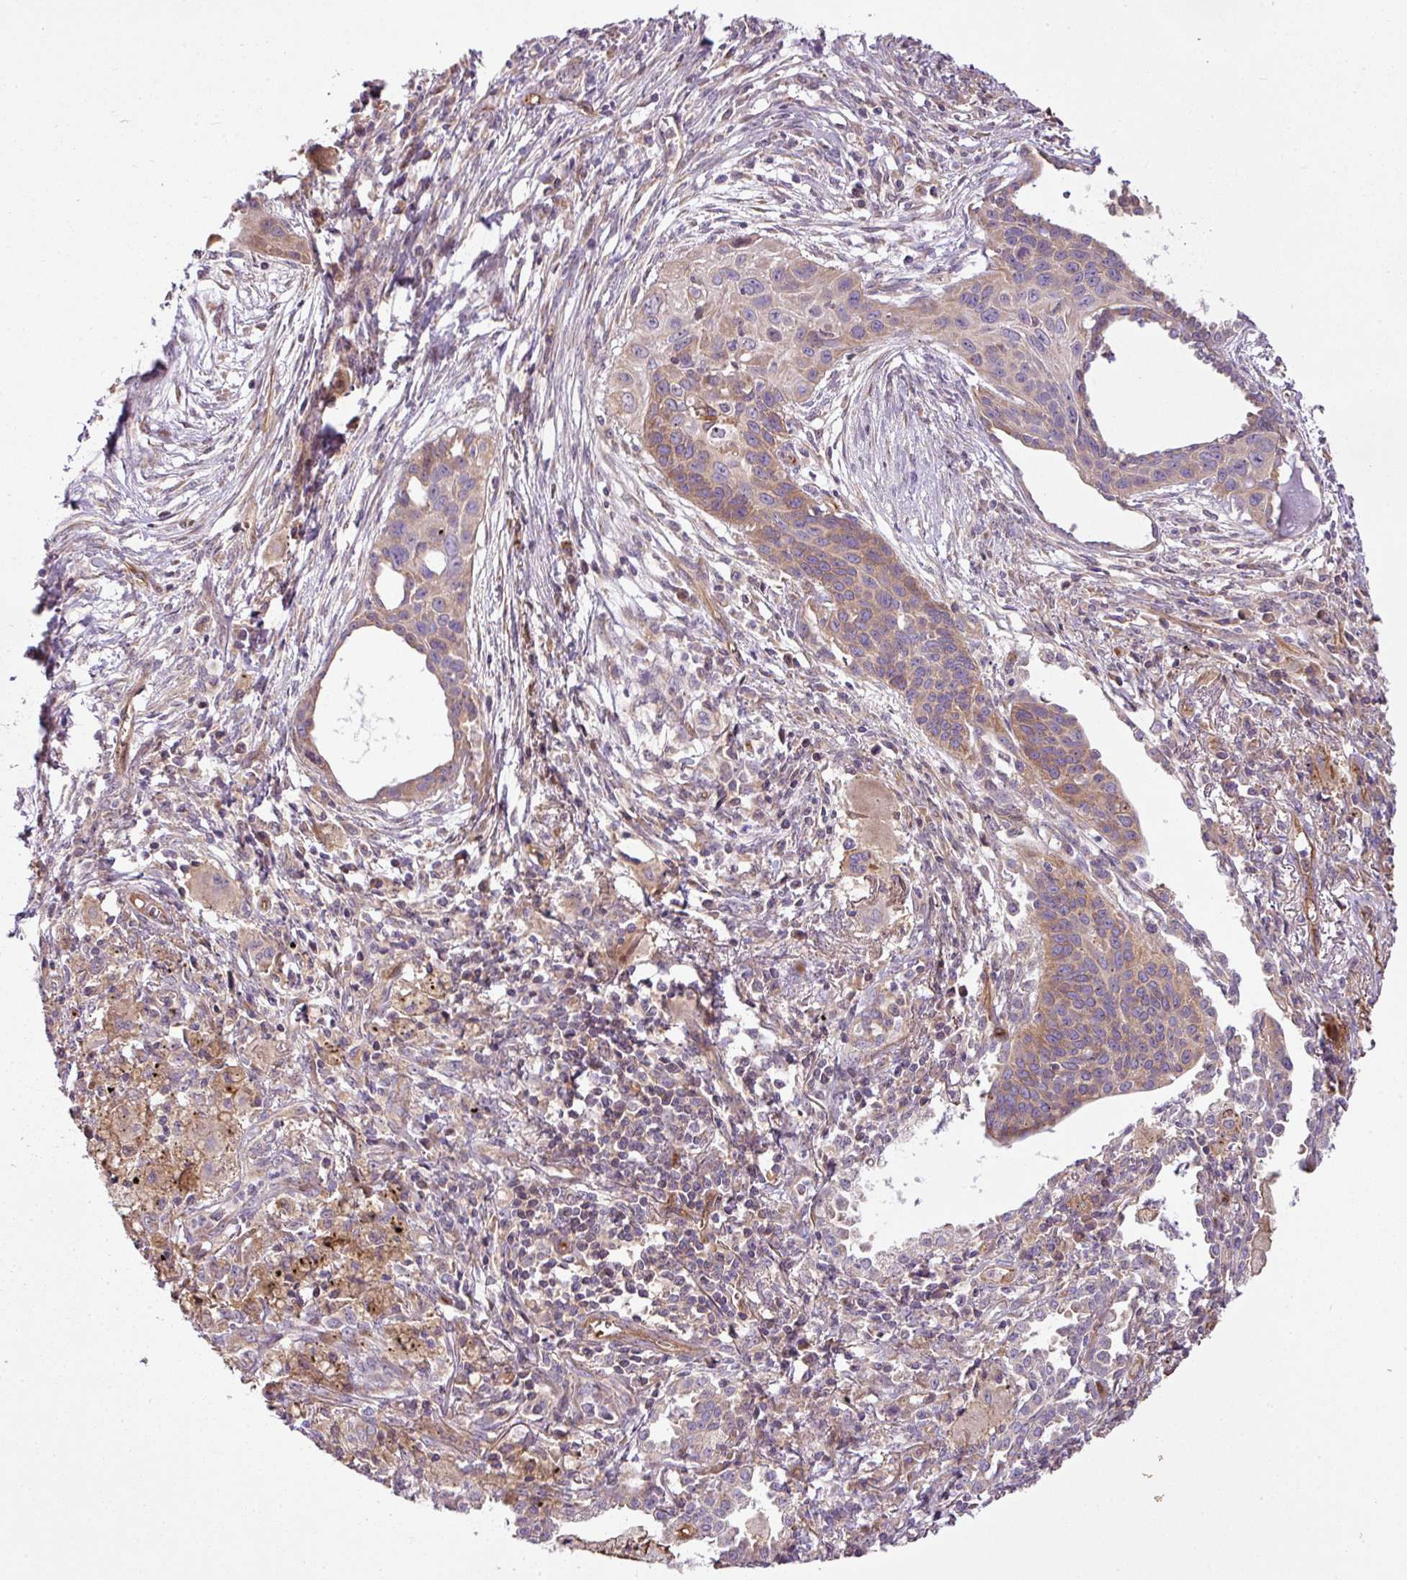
{"staining": {"intensity": "weak", "quantity": "25%-75%", "location": "cytoplasmic/membranous"}, "tissue": "lung cancer", "cell_type": "Tumor cells", "image_type": "cancer", "snomed": [{"axis": "morphology", "description": "Squamous cell carcinoma, NOS"}, {"axis": "topography", "description": "Lung"}], "caption": "Protein expression analysis of squamous cell carcinoma (lung) shows weak cytoplasmic/membranous positivity in approximately 25%-75% of tumor cells. The staining was performed using DAB (3,3'-diaminobenzidine) to visualize the protein expression in brown, while the nuclei were stained in blue with hematoxylin (Magnification: 20x).", "gene": "COX18", "patient": {"sex": "male", "age": 71}}